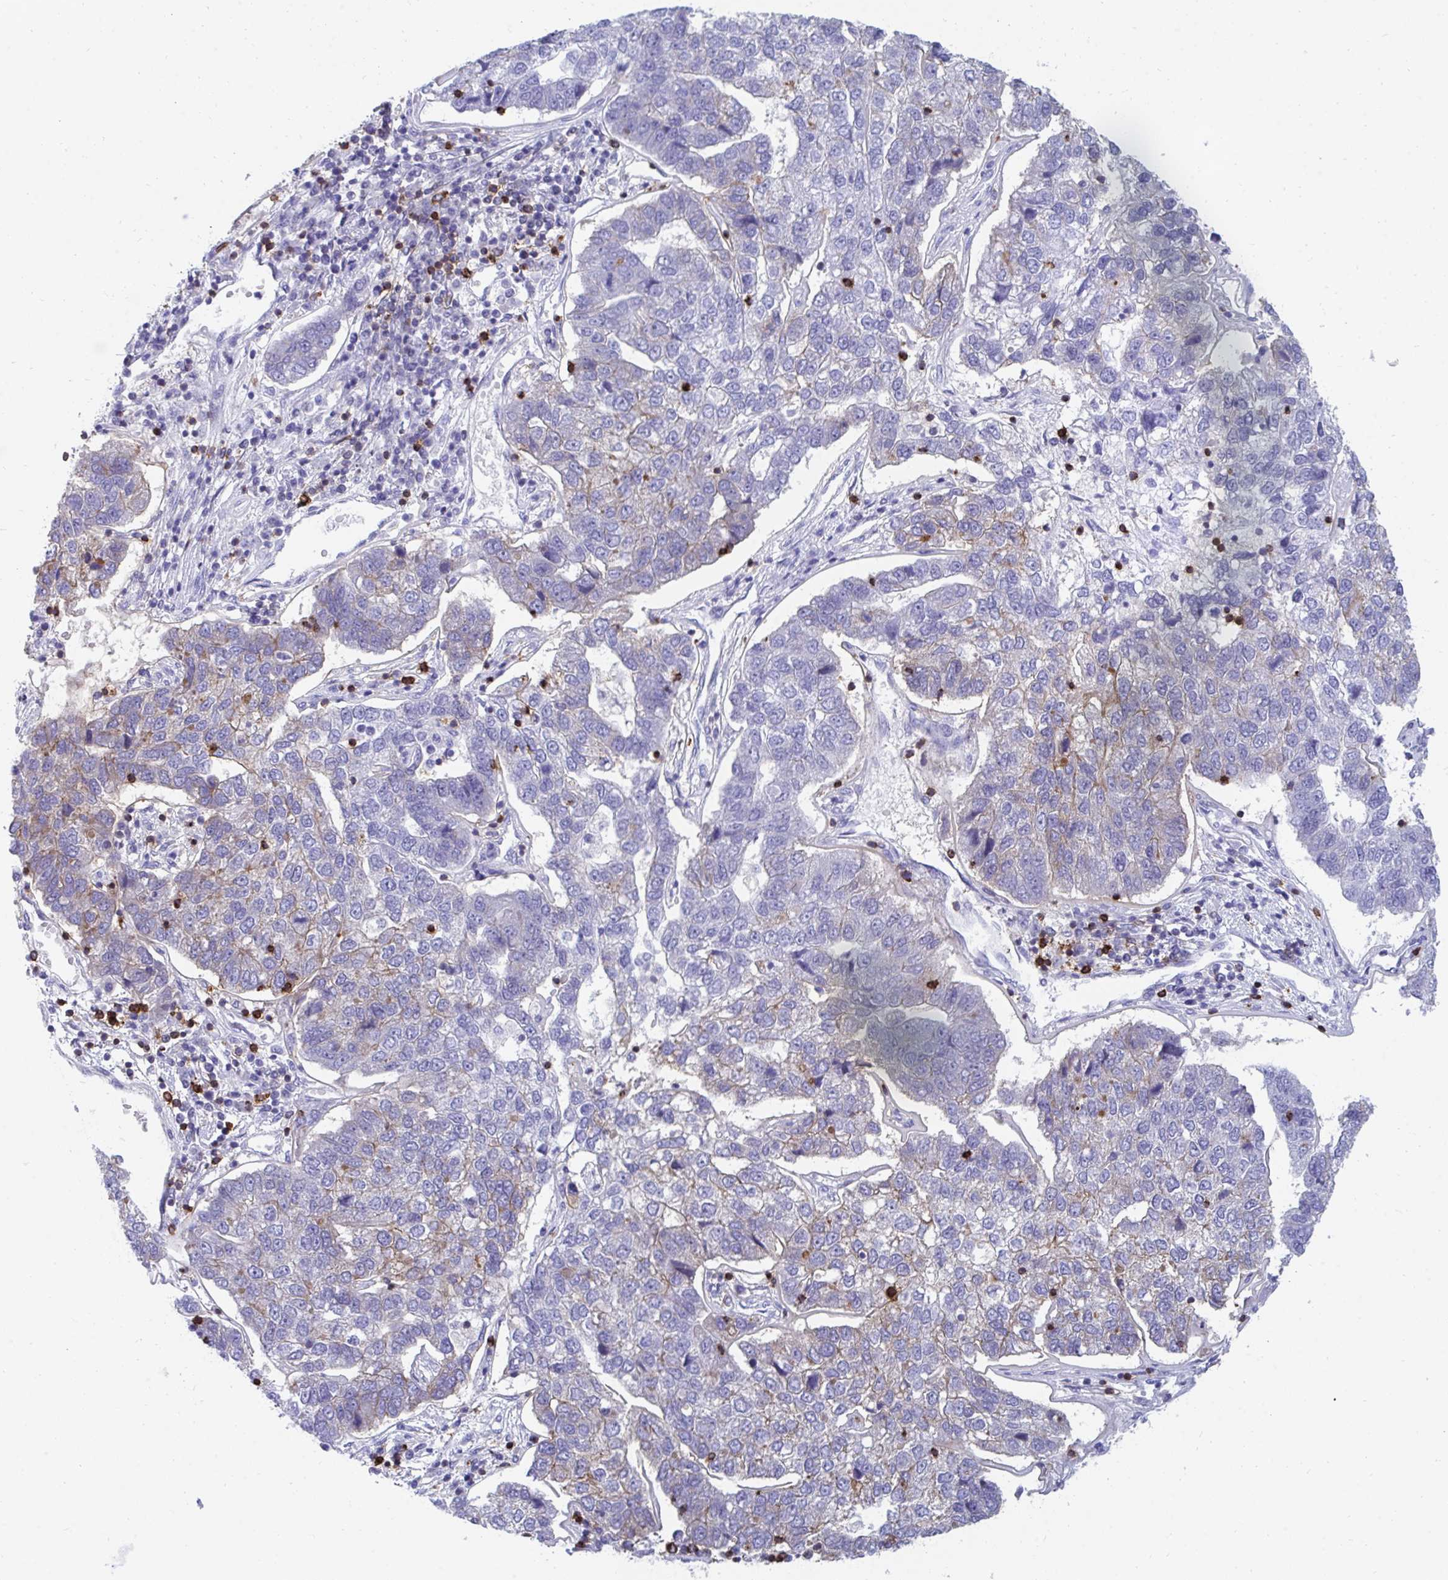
{"staining": {"intensity": "weak", "quantity": "<25%", "location": "cytoplasmic/membranous"}, "tissue": "pancreatic cancer", "cell_type": "Tumor cells", "image_type": "cancer", "snomed": [{"axis": "morphology", "description": "Adenocarcinoma, NOS"}, {"axis": "topography", "description": "Pancreas"}], "caption": "Pancreatic cancer was stained to show a protein in brown. There is no significant staining in tumor cells. Brightfield microscopy of IHC stained with DAB (3,3'-diaminobenzidine) (brown) and hematoxylin (blue), captured at high magnification.", "gene": "CD7", "patient": {"sex": "female", "age": 61}}